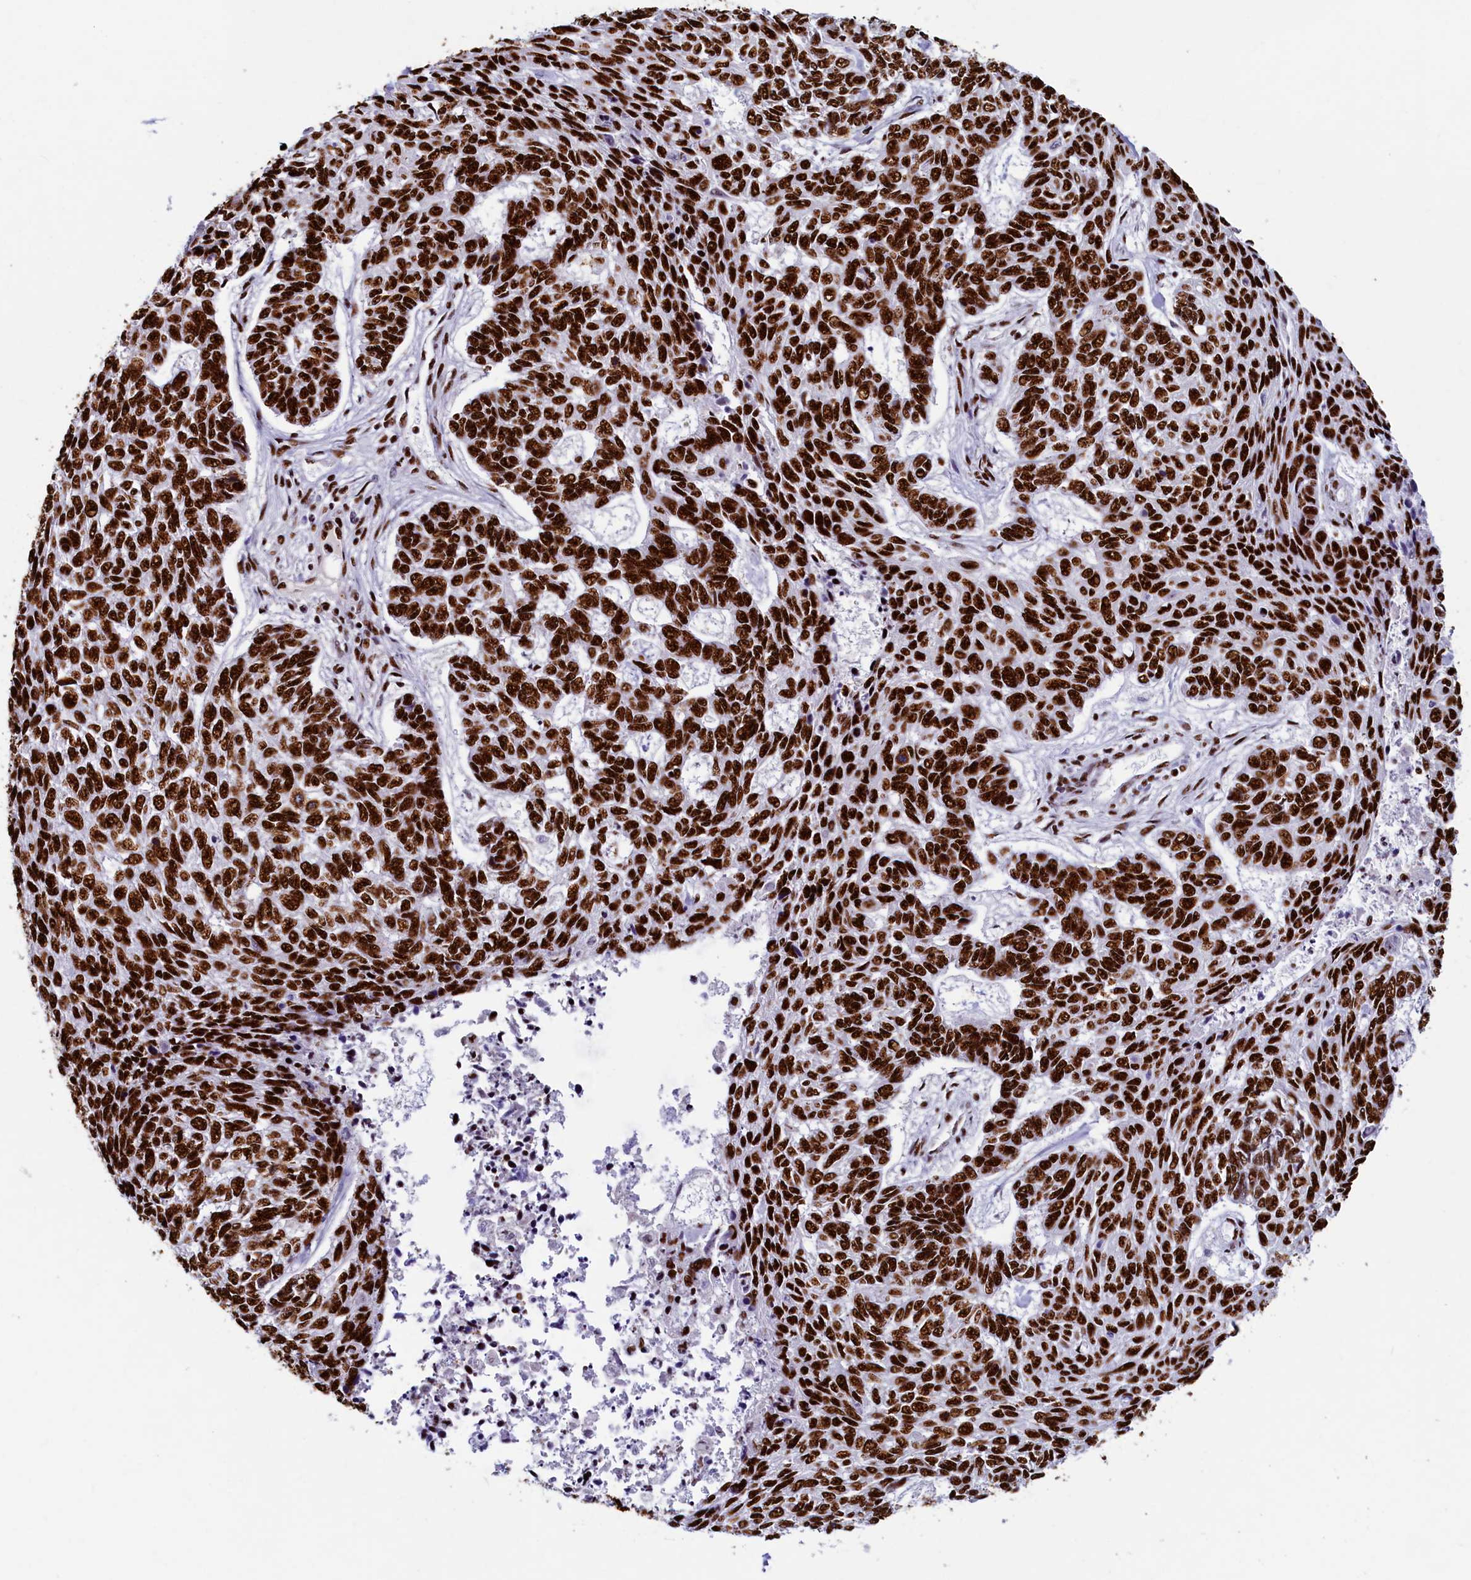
{"staining": {"intensity": "strong", "quantity": ">75%", "location": "nuclear"}, "tissue": "skin cancer", "cell_type": "Tumor cells", "image_type": "cancer", "snomed": [{"axis": "morphology", "description": "Basal cell carcinoma"}, {"axis": "topography", "description": "Skin"}], "caption": "Approximately >75% of tumor cells in basal cell carcinoma (skin) display strong nuclear protein expression as visualized by brown immunohistochemical staining.", "gene": "SRRM2", "patient": {"sex": "female", "age": 65}}